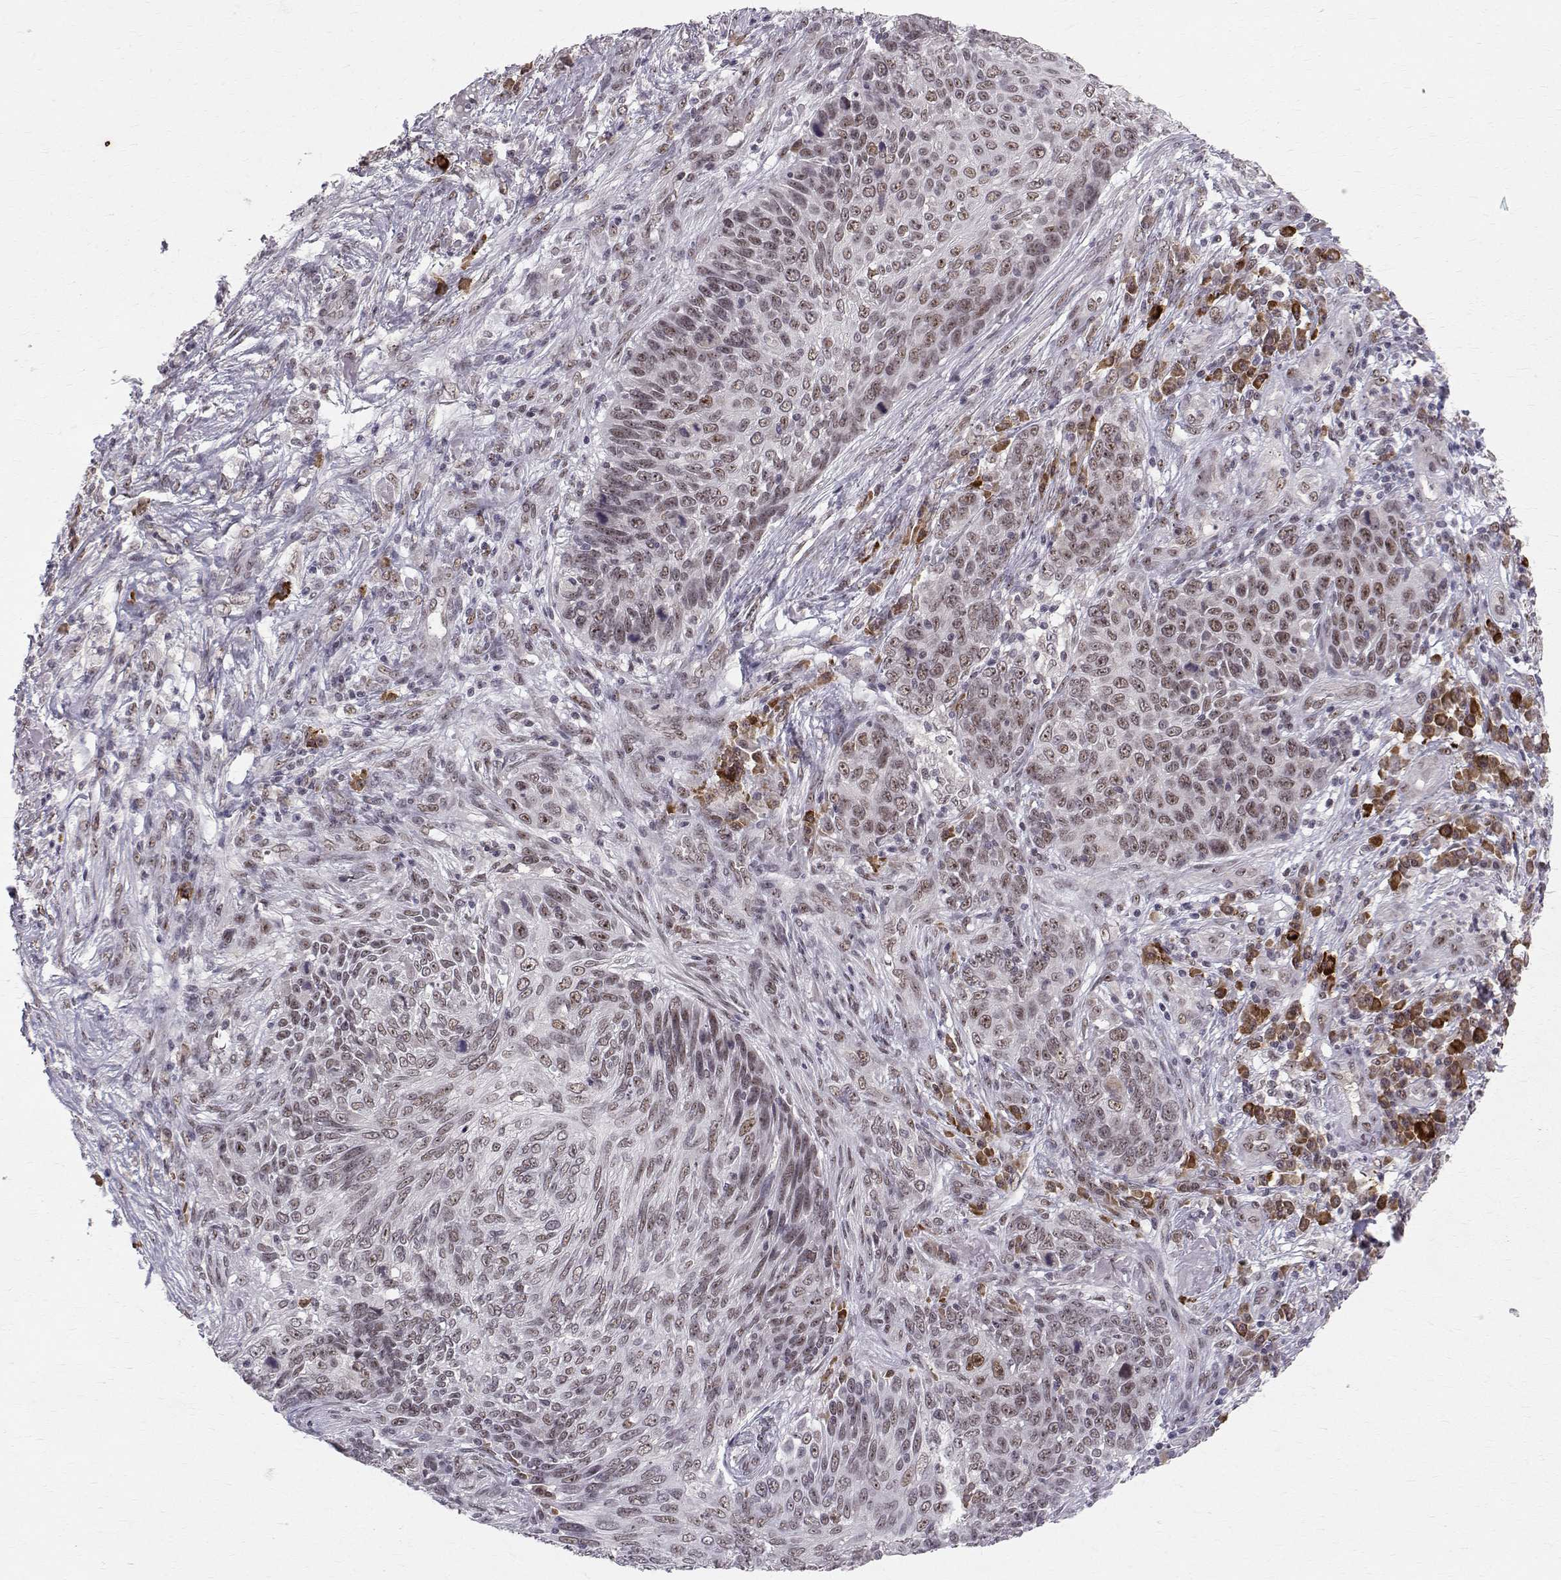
{"staining": {"intensity": "moderate", "quantity": "<25%", "location": "nuclear"}, "tissue": "skin cancer", "cell_type": "Tumor cells", "image_type": "cancer", "snomed": [{"axis": "morphology", "description": "Squamous cell carcinoma, NOS"}, {"axis": "topography", "description": "Skin"}], "caption": "Human squamous cell carcinoma (skin) stained with a protein marker shows moderate staining in tumor cells.", "gene": "RPP38", "patient": {"sex": "male", "age": 92}}